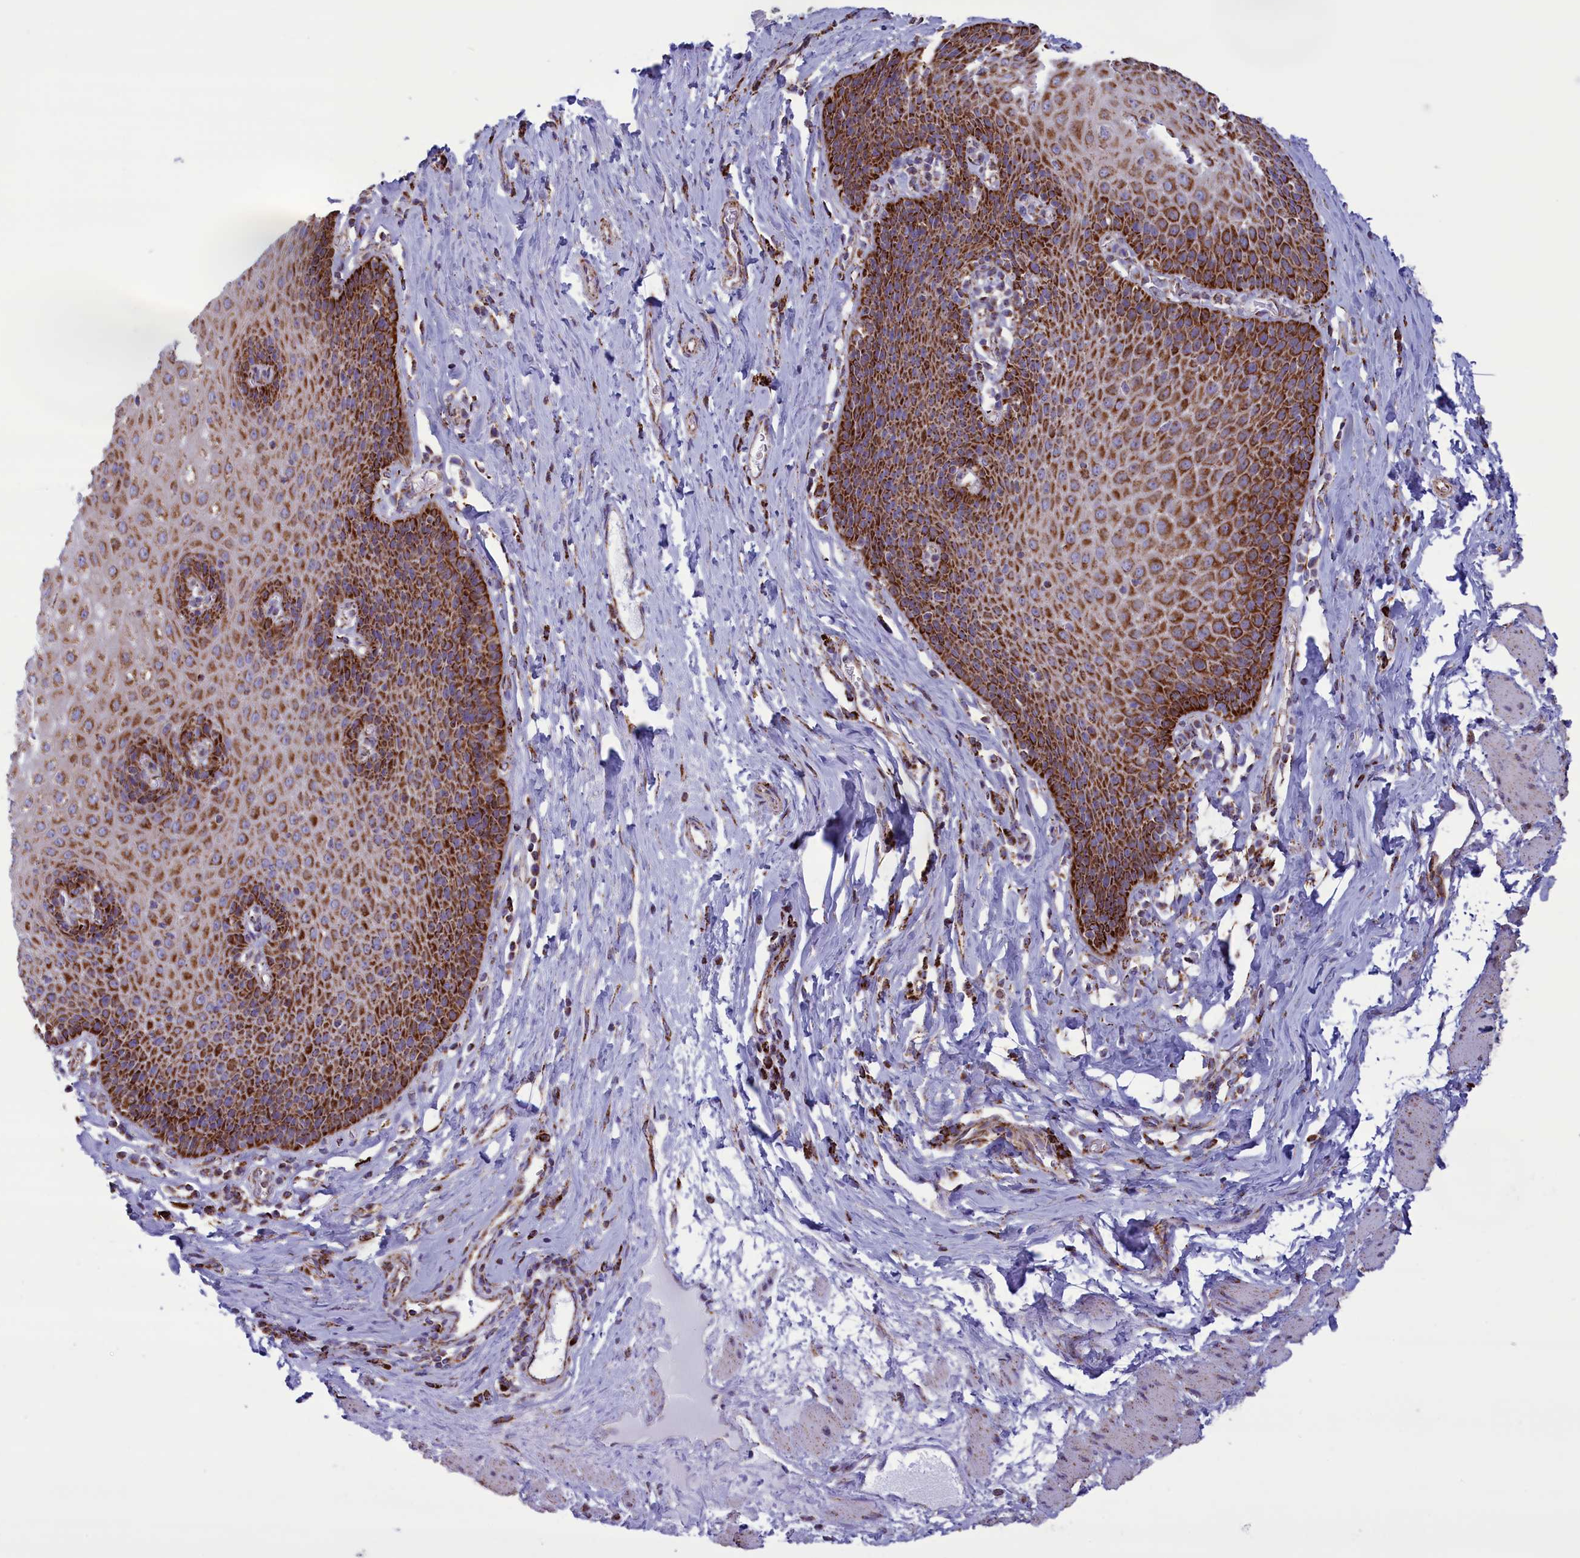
{"staining": {"intensity": "strong", "quantity": ">75%", "location": "cytoplasmic/membranous"}, "tissue": "esophagus", "cell_type": "Squamous epithelial cells", "image_type": "normal", "snomed": [{"axis": "morphology", "description": "Normal tissue, NOS"}, {"axis": "topography", "description": "Esophagus"}], "caption": "Protein staining of normal esophagus shows strong cytoplasmic/membranous positivity in about >75% of squamous epithelial cells. (DAB (3,3'-diaminobenzidine) = brown stain, brightfield microscopy at high magnification).", "gene": "ISOC2", "patient": {"sex": "female", "age": 61}}